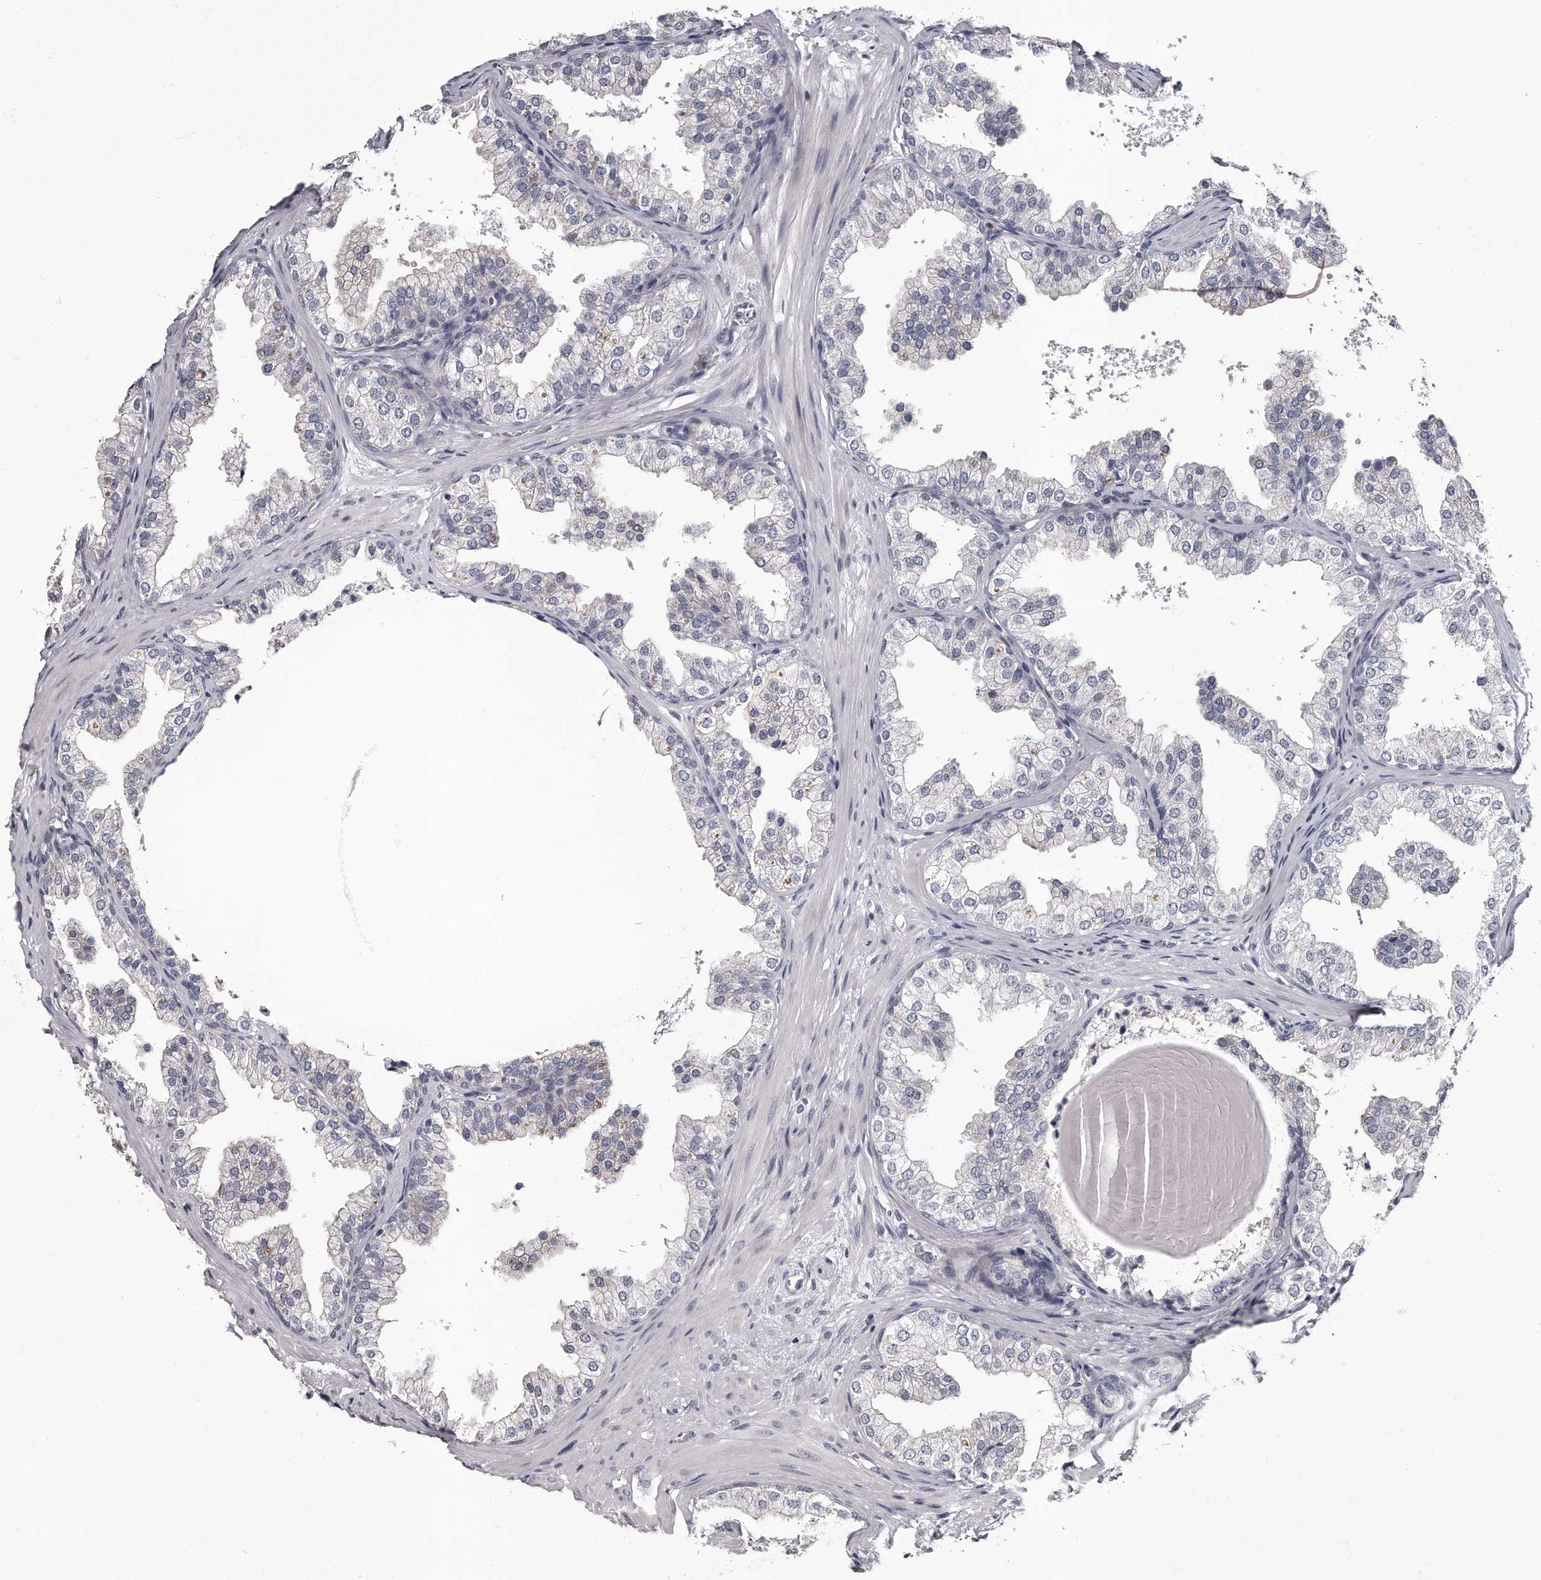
{"staining": {"intensity": "negative", "quantity": "none", "location": "none"}, "tissue": "prostate", "cell_type": "Glandular cells", "image_type": "normal", "snomed": [{"axis": "morphology", "description": "Normal tissue, NOS"}, {"axis": "topography", "description": "Prostate"}], "caption": "DAB immunohistochemical staining of benign human prostate demonstrates no significant staining in glandular cells.", "gene": "GAPVD1", "patient": {"sex": "male", "age": 48}}